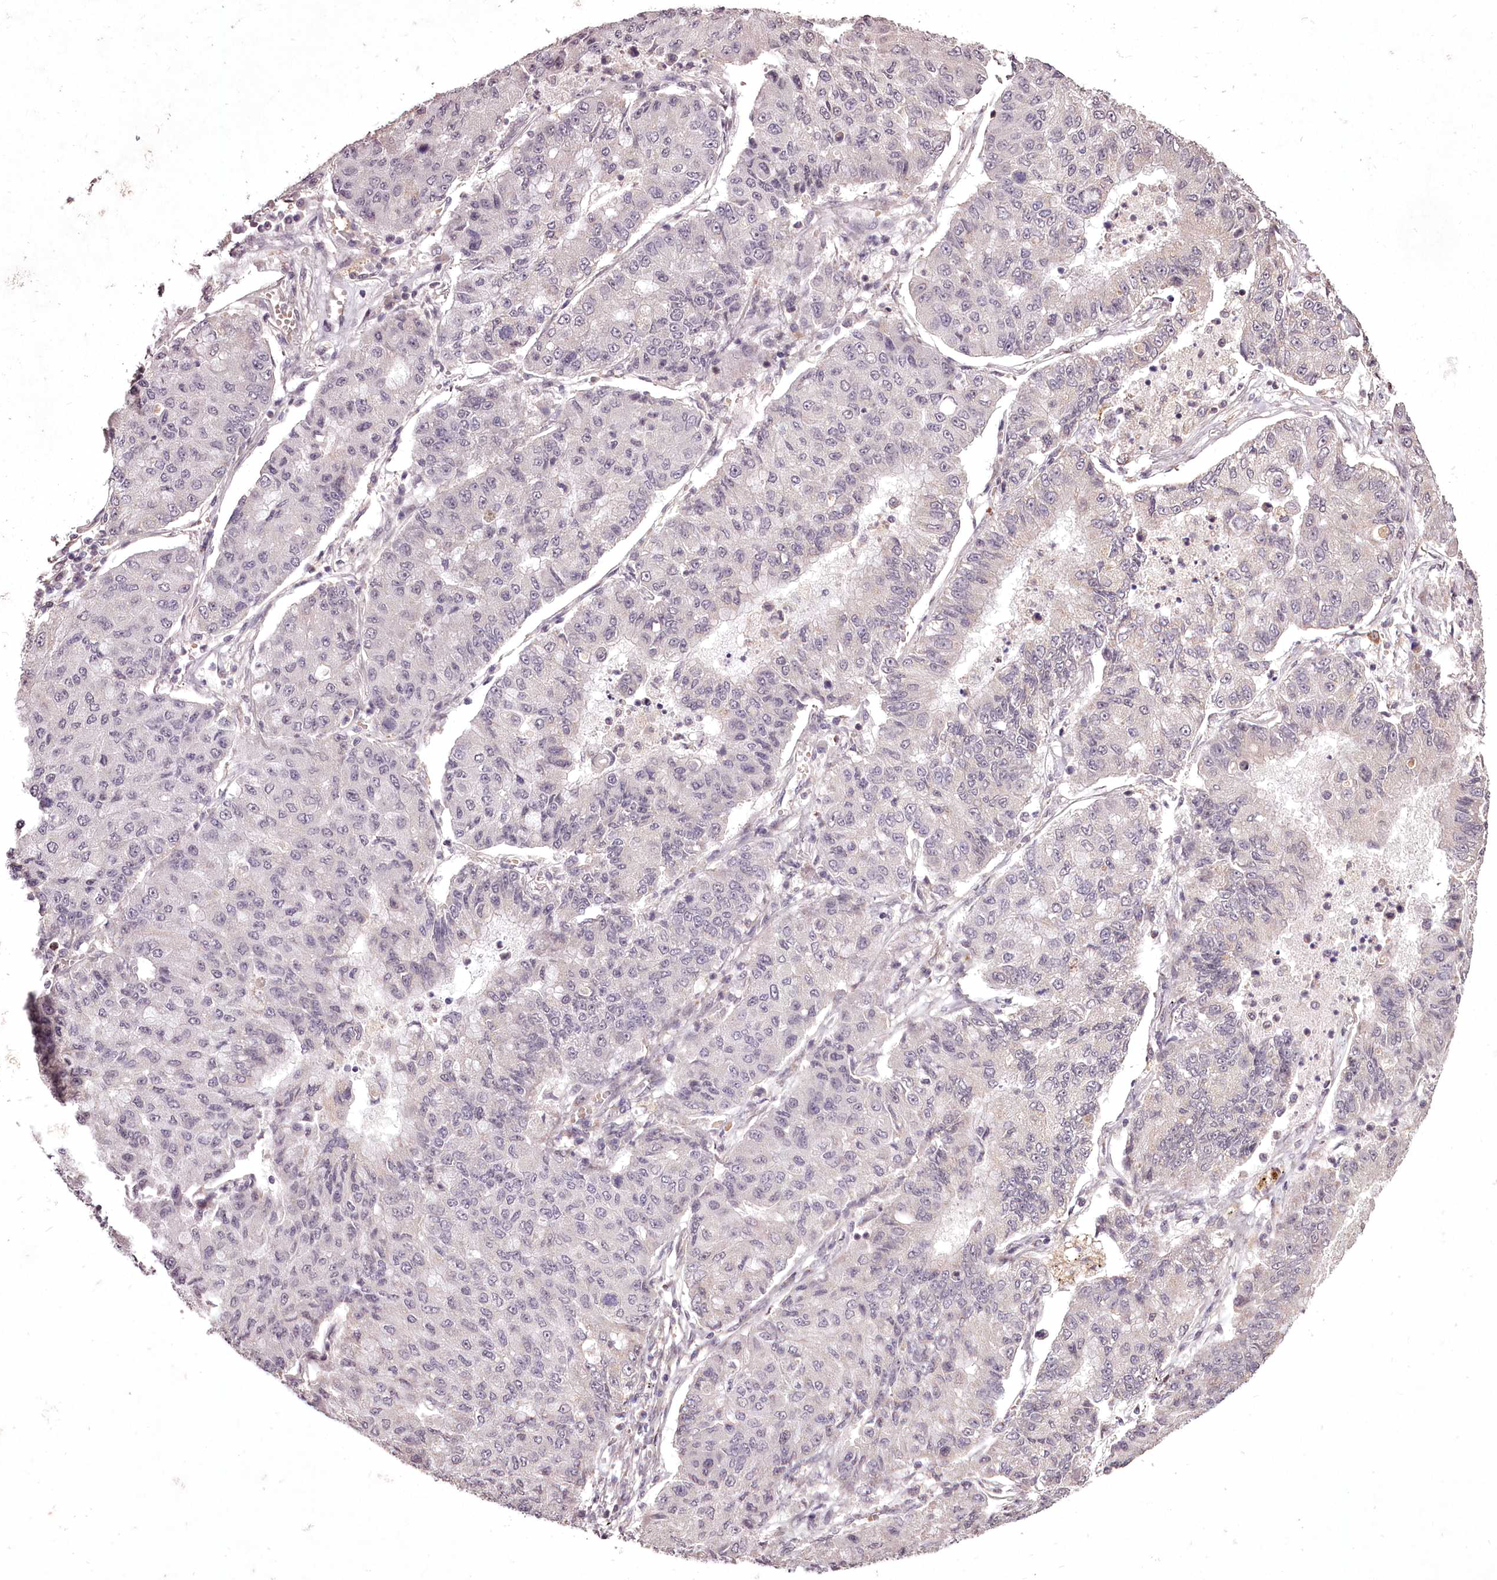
{"staining": {"intensity": "negative", "quantity": "none", "location": "none"}, "tissue": "lung cancer", "cell_type": "Tumor cells", "image_type": "cancer", "snomed": [{"axis": "morphology", "description": "Squamous cell carcinoma, NOS"}, {"axis": "topography", "description": "Lung"}], "caption": "Immunohistochemical staining of lung cancer demonstrates no significant expression in tumor cells.", "gene": "ADRA1D", "patient": {"sex": "male", "age": 74}}